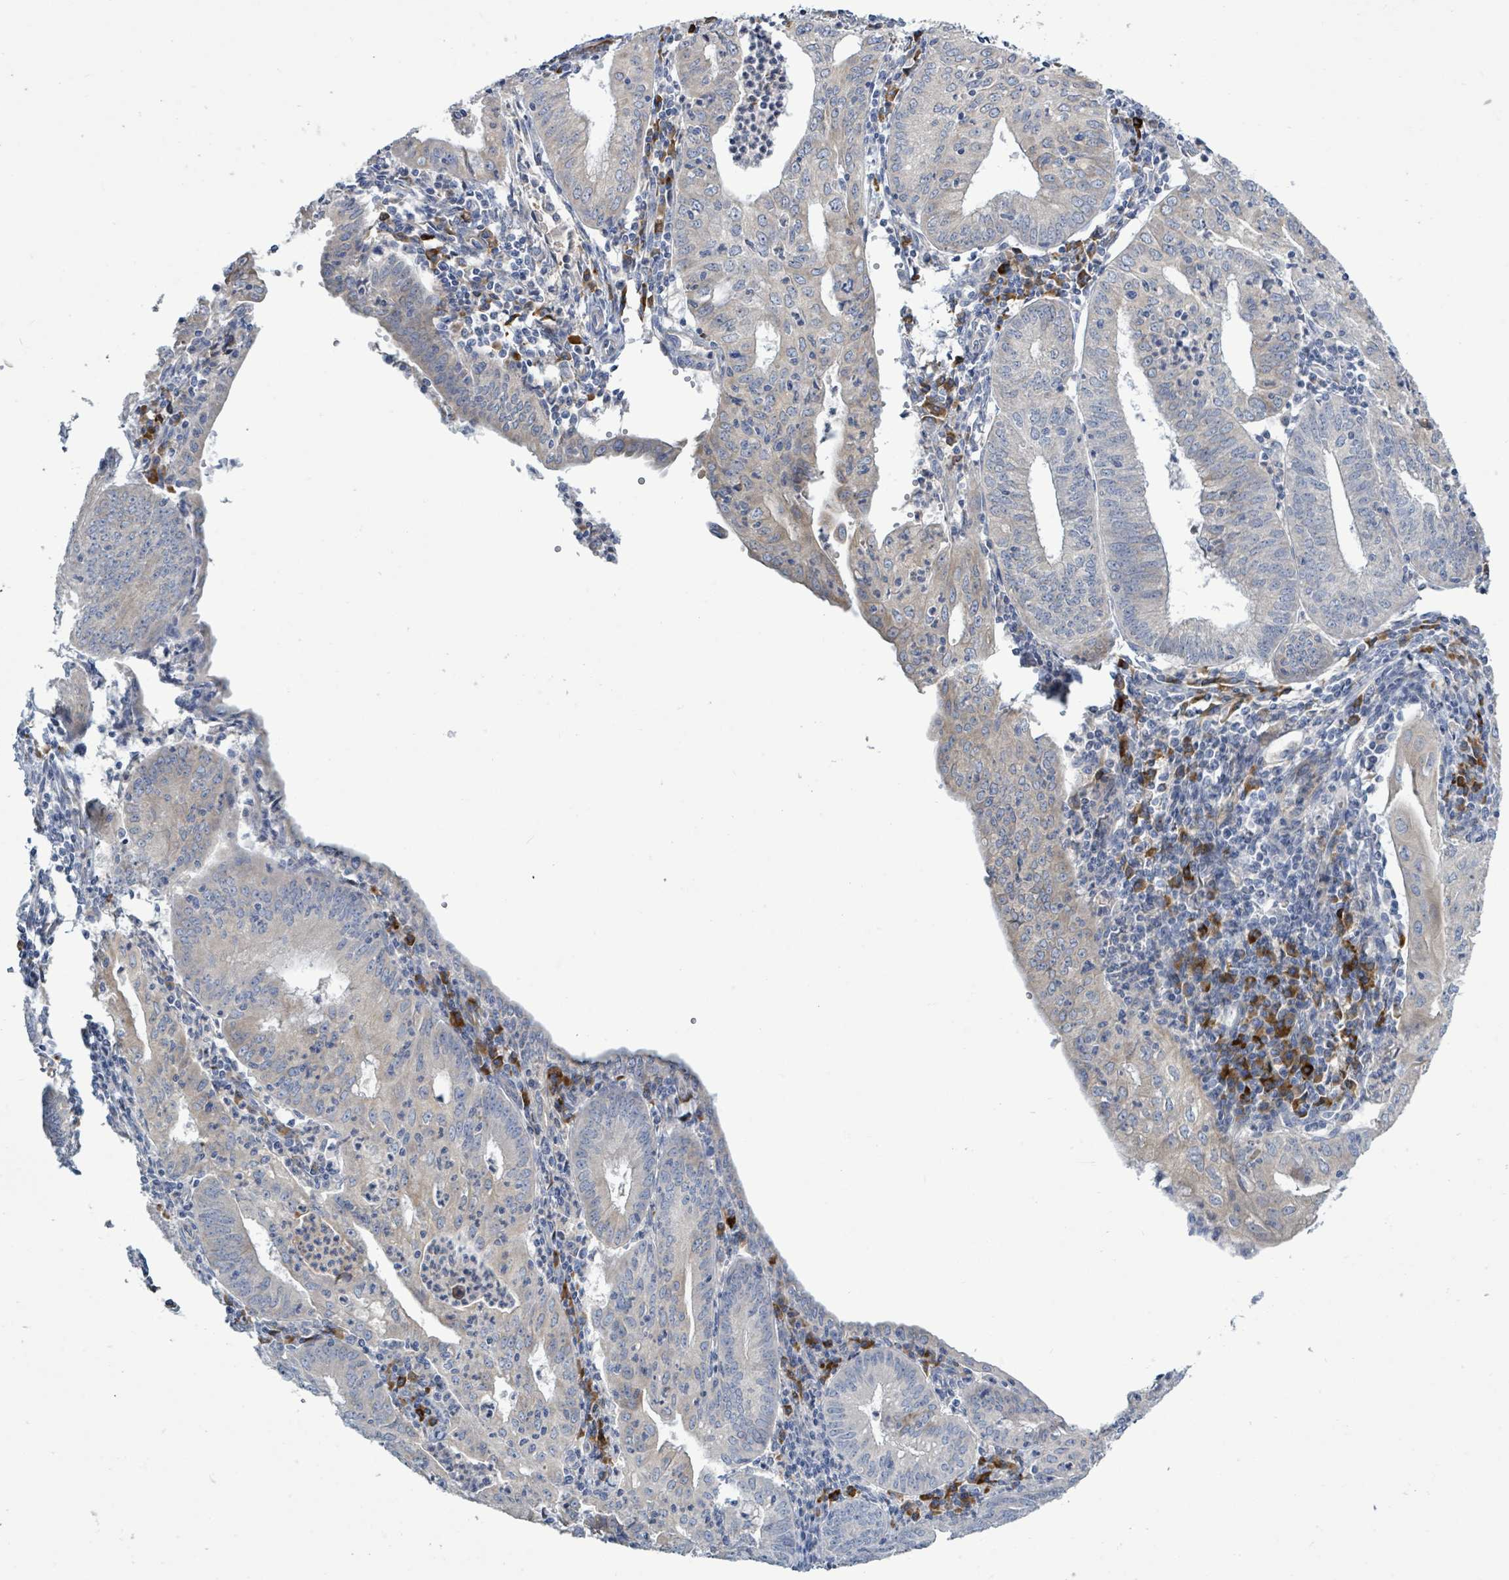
{"staining": {"intensity": "weak", "quantity": "<25%", "location": "cytoplasmic/membranous"}, "tissue": "endometrial cancer", "cell_type": "Tumor cells", "image_type": "cancer", "snomed": [{"axis": "morphology", "description": "Adenocarcinoma, NOS"}, {"axis": "topography", "description": "Endometrium"}], "caption": "High magnification brightfield microscopy of endometrial adenocarcinoma stained with DAB (3,3'-diaminobenzidine) (brown) and counterstained with hematoxylin (blue): tumor cells show no significant staining. (DAB IHC visualized using brightfield microscopy, high magnification).", "gene": "SIRPB1", "patient": {"sex": "female", "age": 60}}